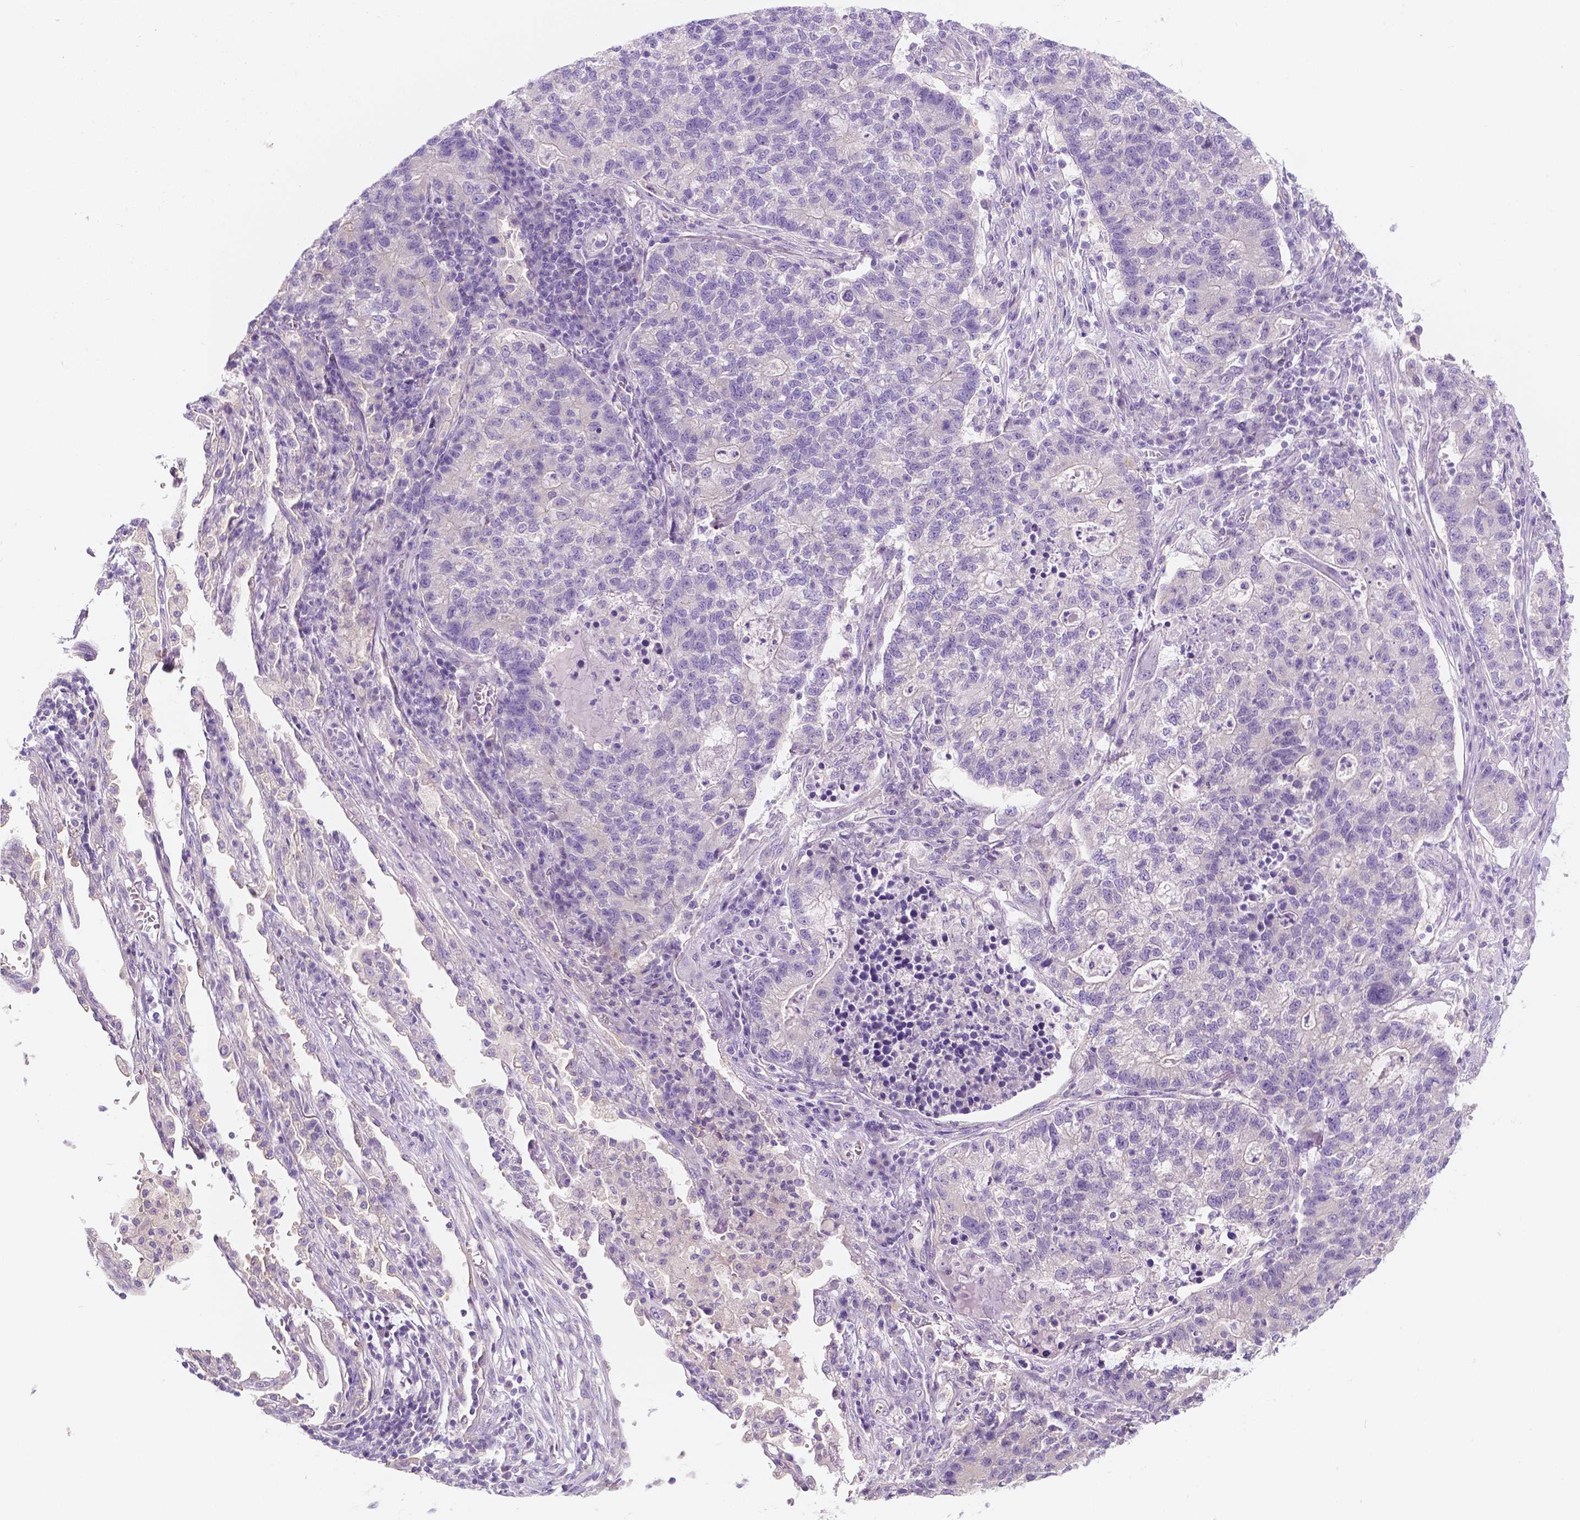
{"staining": {"intensity": "negative", "quantity": "none", "location": "none"}, "tissue": "lung cancer", "cell_type": "Tumor cells", "image_type": "cancer", "snomed": [{"axis": "morphology", "description": "Adenocarcinoma, NOS"}, {"axis": "topography", "description": "Lung"}], "caption": "This histopathology image is of adenocarcinoma (lung) stained with immunohistochemistry (IHC) to label a protein in brown with the nuclei are counter-stained blue. There is no positivity in tumor cells.", "gene": "SIRT2", "patient": {"sex": "male", "age": 57}}